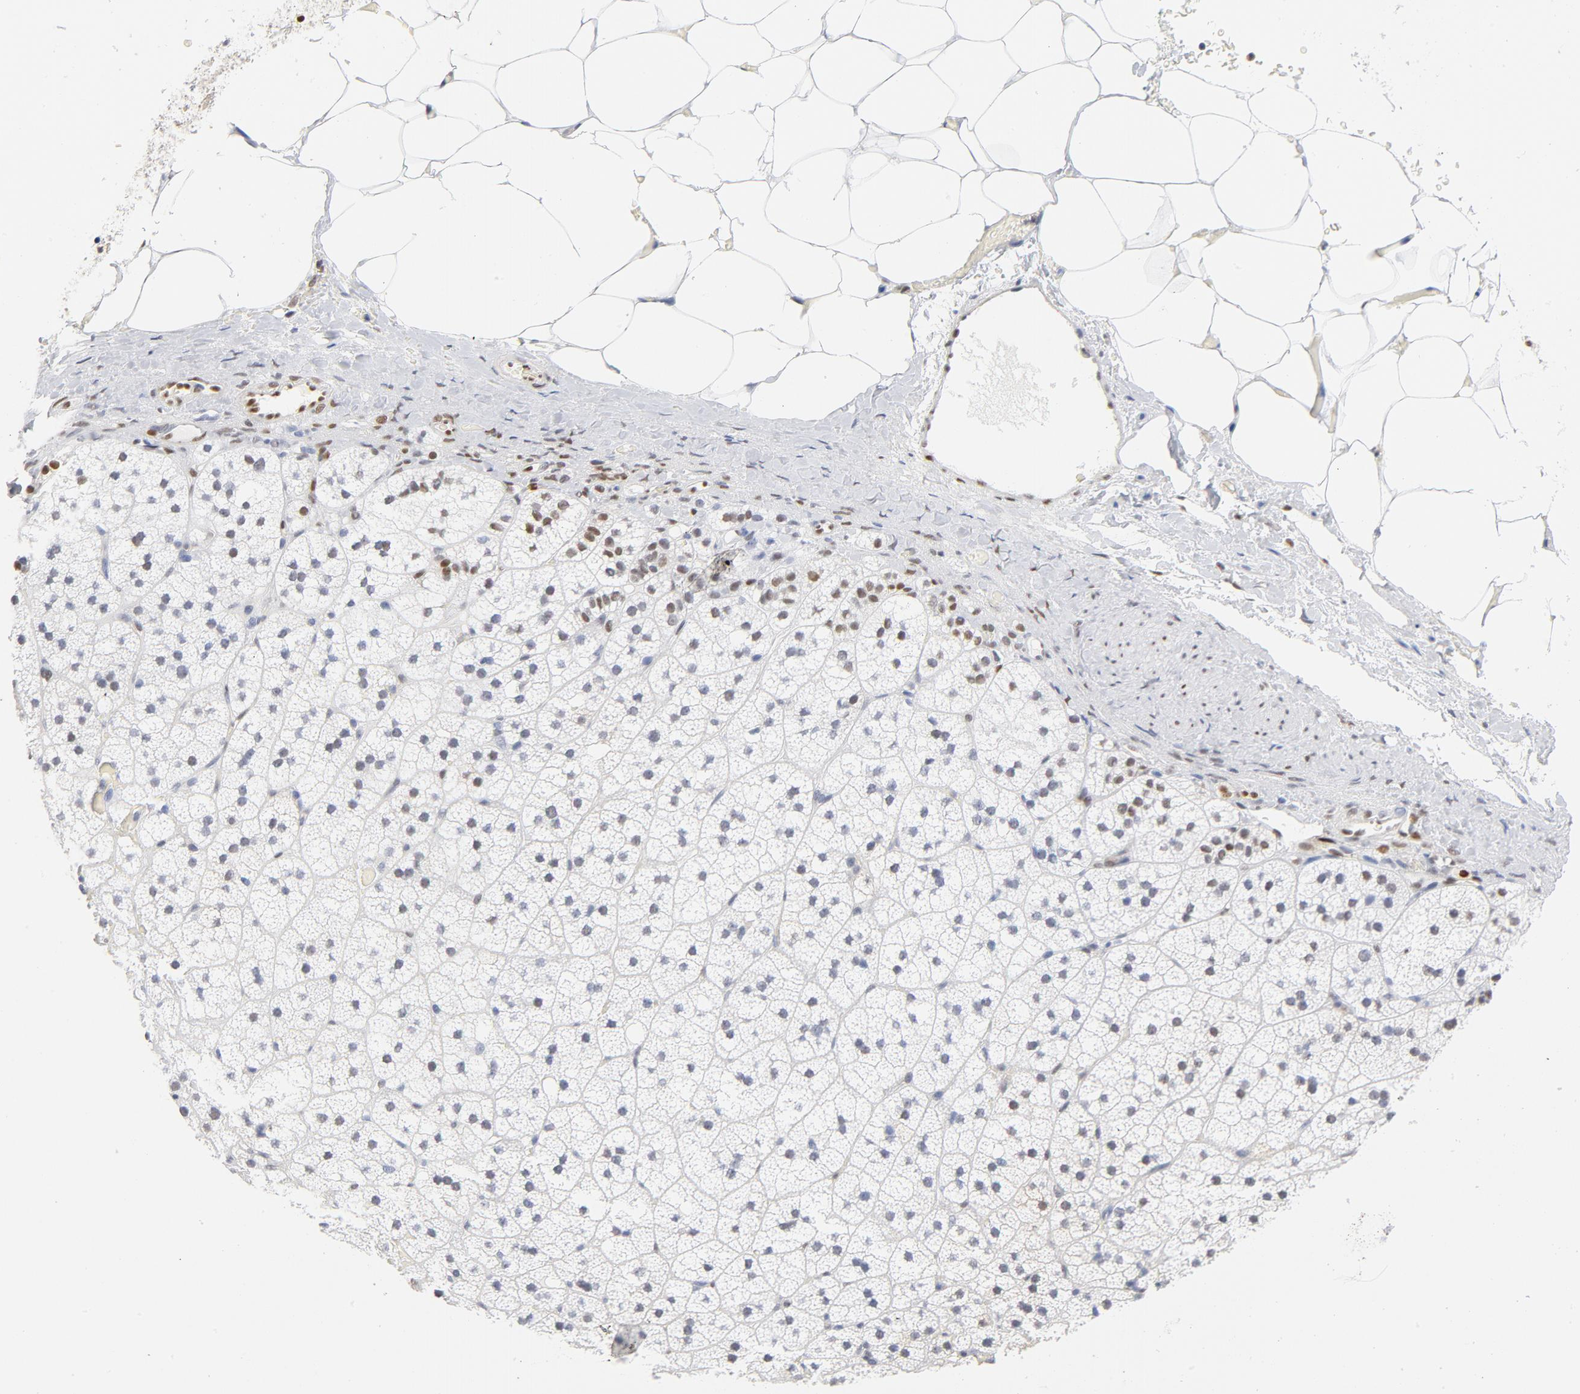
{"staining": {"intensity": "strong", "quantity": "<25%", "location": "nuclear"}, "tissue": "adrenal gland", "cell_type": "Glandular cells", "image_type": "normal", "snomed": [{"axis": "morphology", "description": "Normal tissue, NOS"}, {"axis": "topography", "description": "Adrenal gland"}], "caption": "Immunohistochemical staining of normal human adrenal gland exhibits medium levels of strong nuclear expression in about <25% of glandular cells.", "gene": "CDKN1B", "patient": {"sex": "male", "age": 35}}